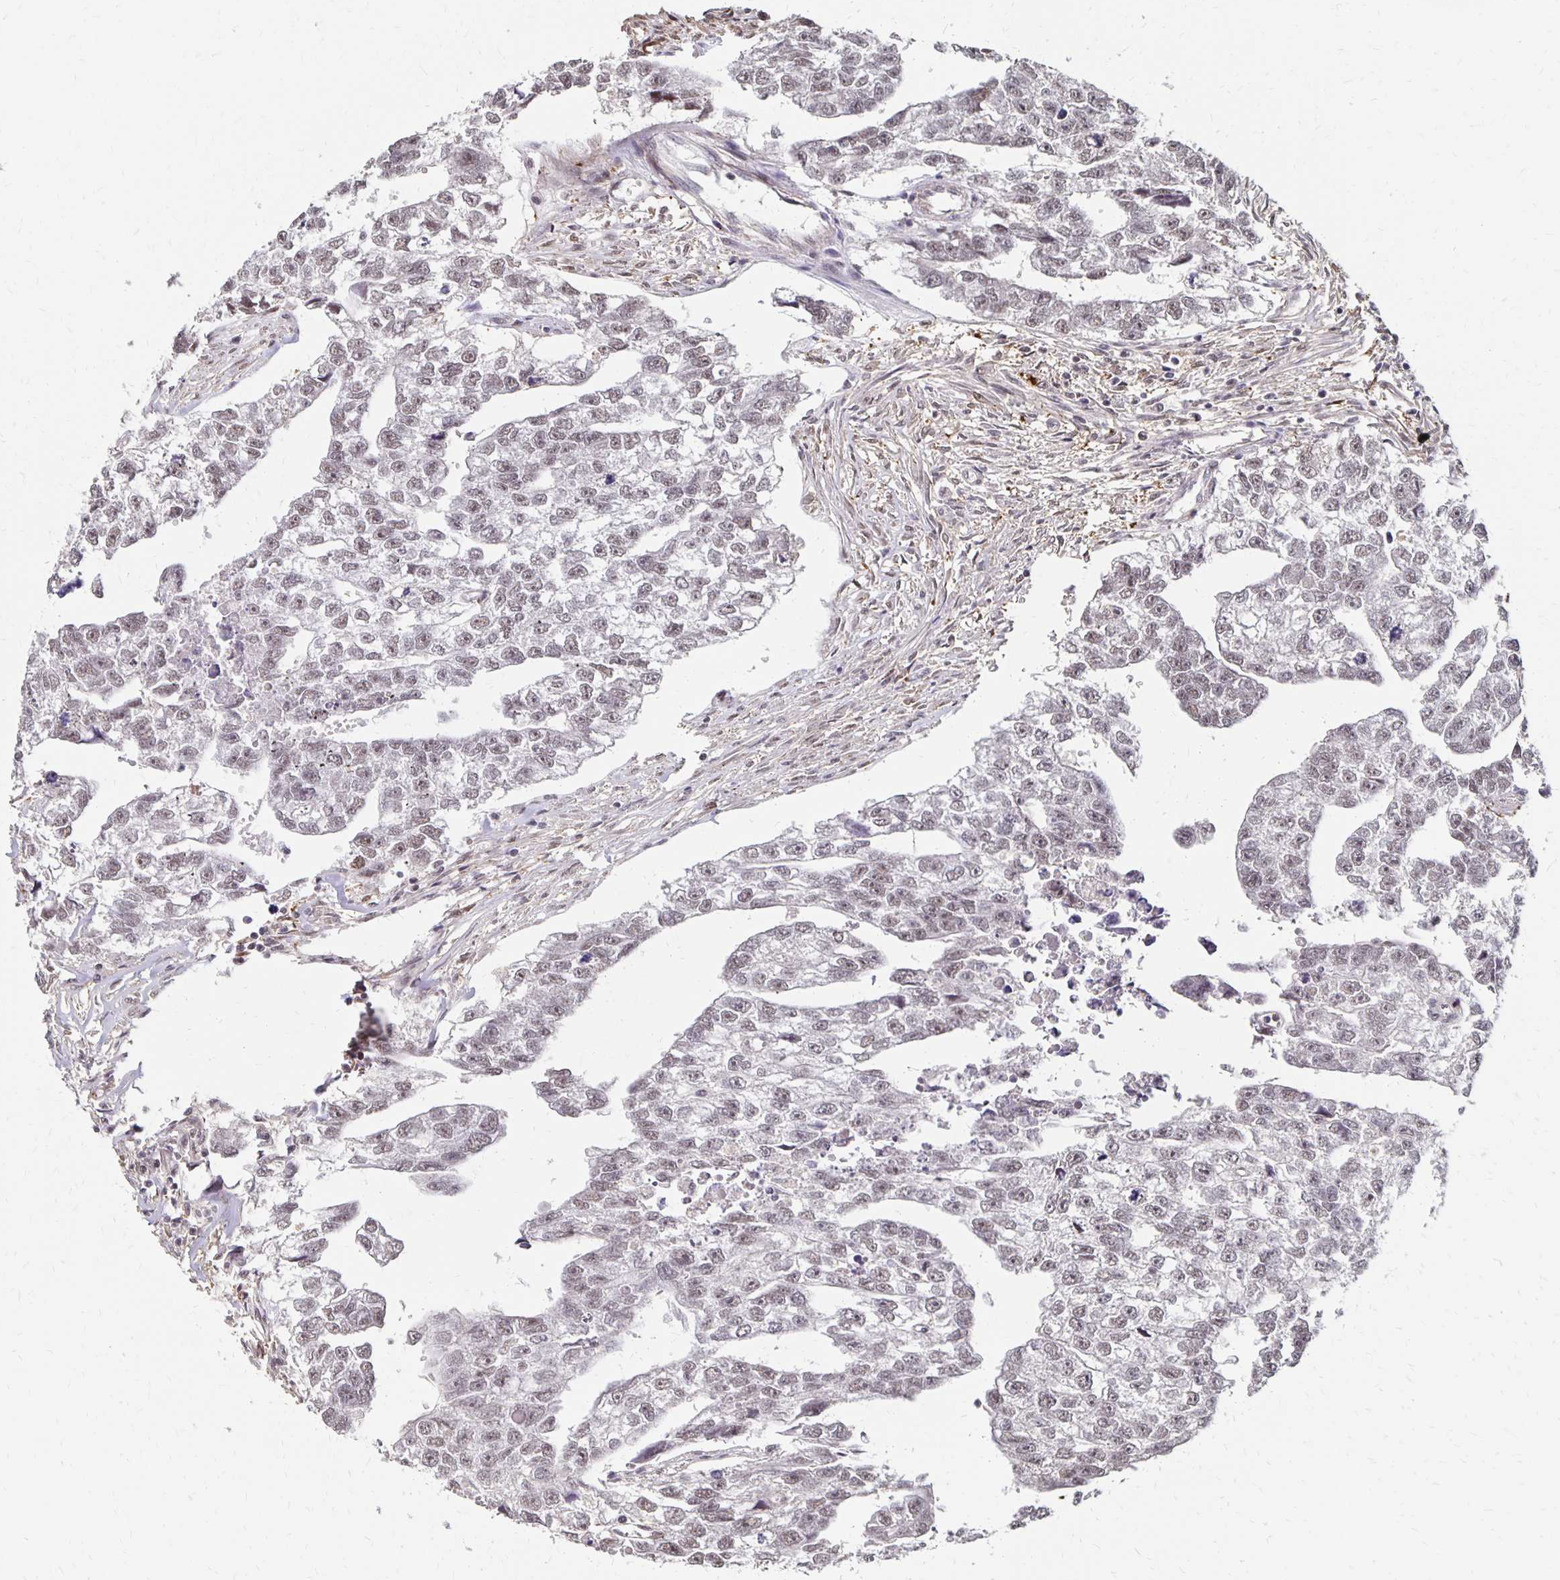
{"staining": {"intensity": "weak", "quantity": "25%-75%", "location": "nuclear"}, "tissue": "testis cancer", "cell_type": "Tumor cells", "image_type": "cancer", "snomed": [{"axis": "morphology", "description": "Carcinoma, Embryonal, NOS"}, {"axis": "morphology", "description": "Teratoma, malignant, NOS"}, {"axis": "topography", "description": "Testis"}], "caption": "Human testis cancer stained with a brown dye displays weak nuclear positive staining in about 25%-75% of tumor cells.", "gene": "CLASRP", "patient": {"sex": "male", "age": 44}}